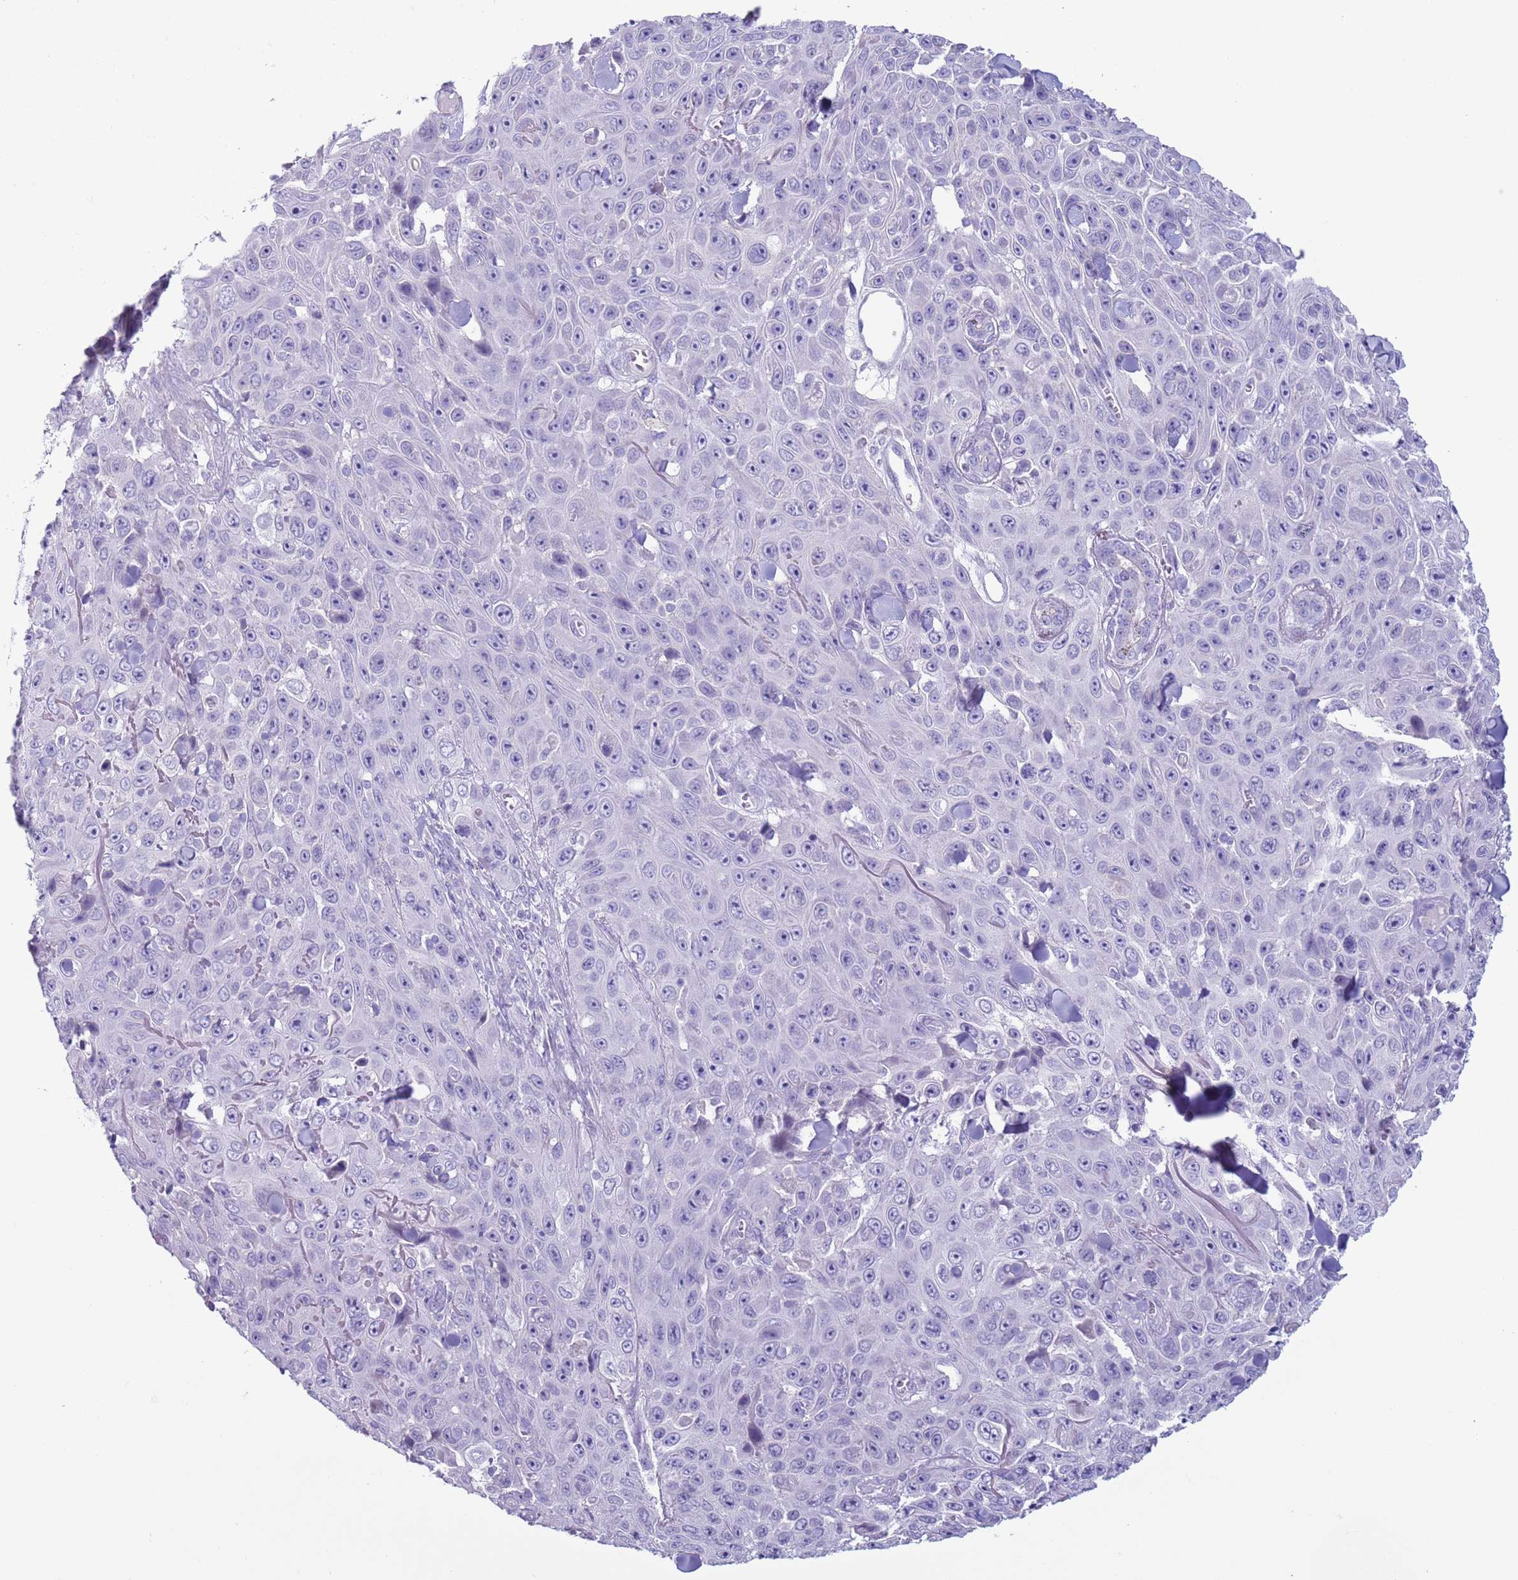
{"staining": {"intensity": "negative", "quantity": "none", "location": "none"}, "tissue": "skin cancer", "cell_type": "Tumor cells", "image_type": "cancer", "snomed": [{"axis": "morphology", "description": "Squamous cell carcinoma, NOS"}, {"axis": "topography", "description": "Skin"}], "caption": "An image of skin cancer (squamous cell carcinoma) stained for a protein demonstrates no brown staining in tumor cells.", "gene": "NPAP1", "patient": {"sex": "male", "age": 82}}